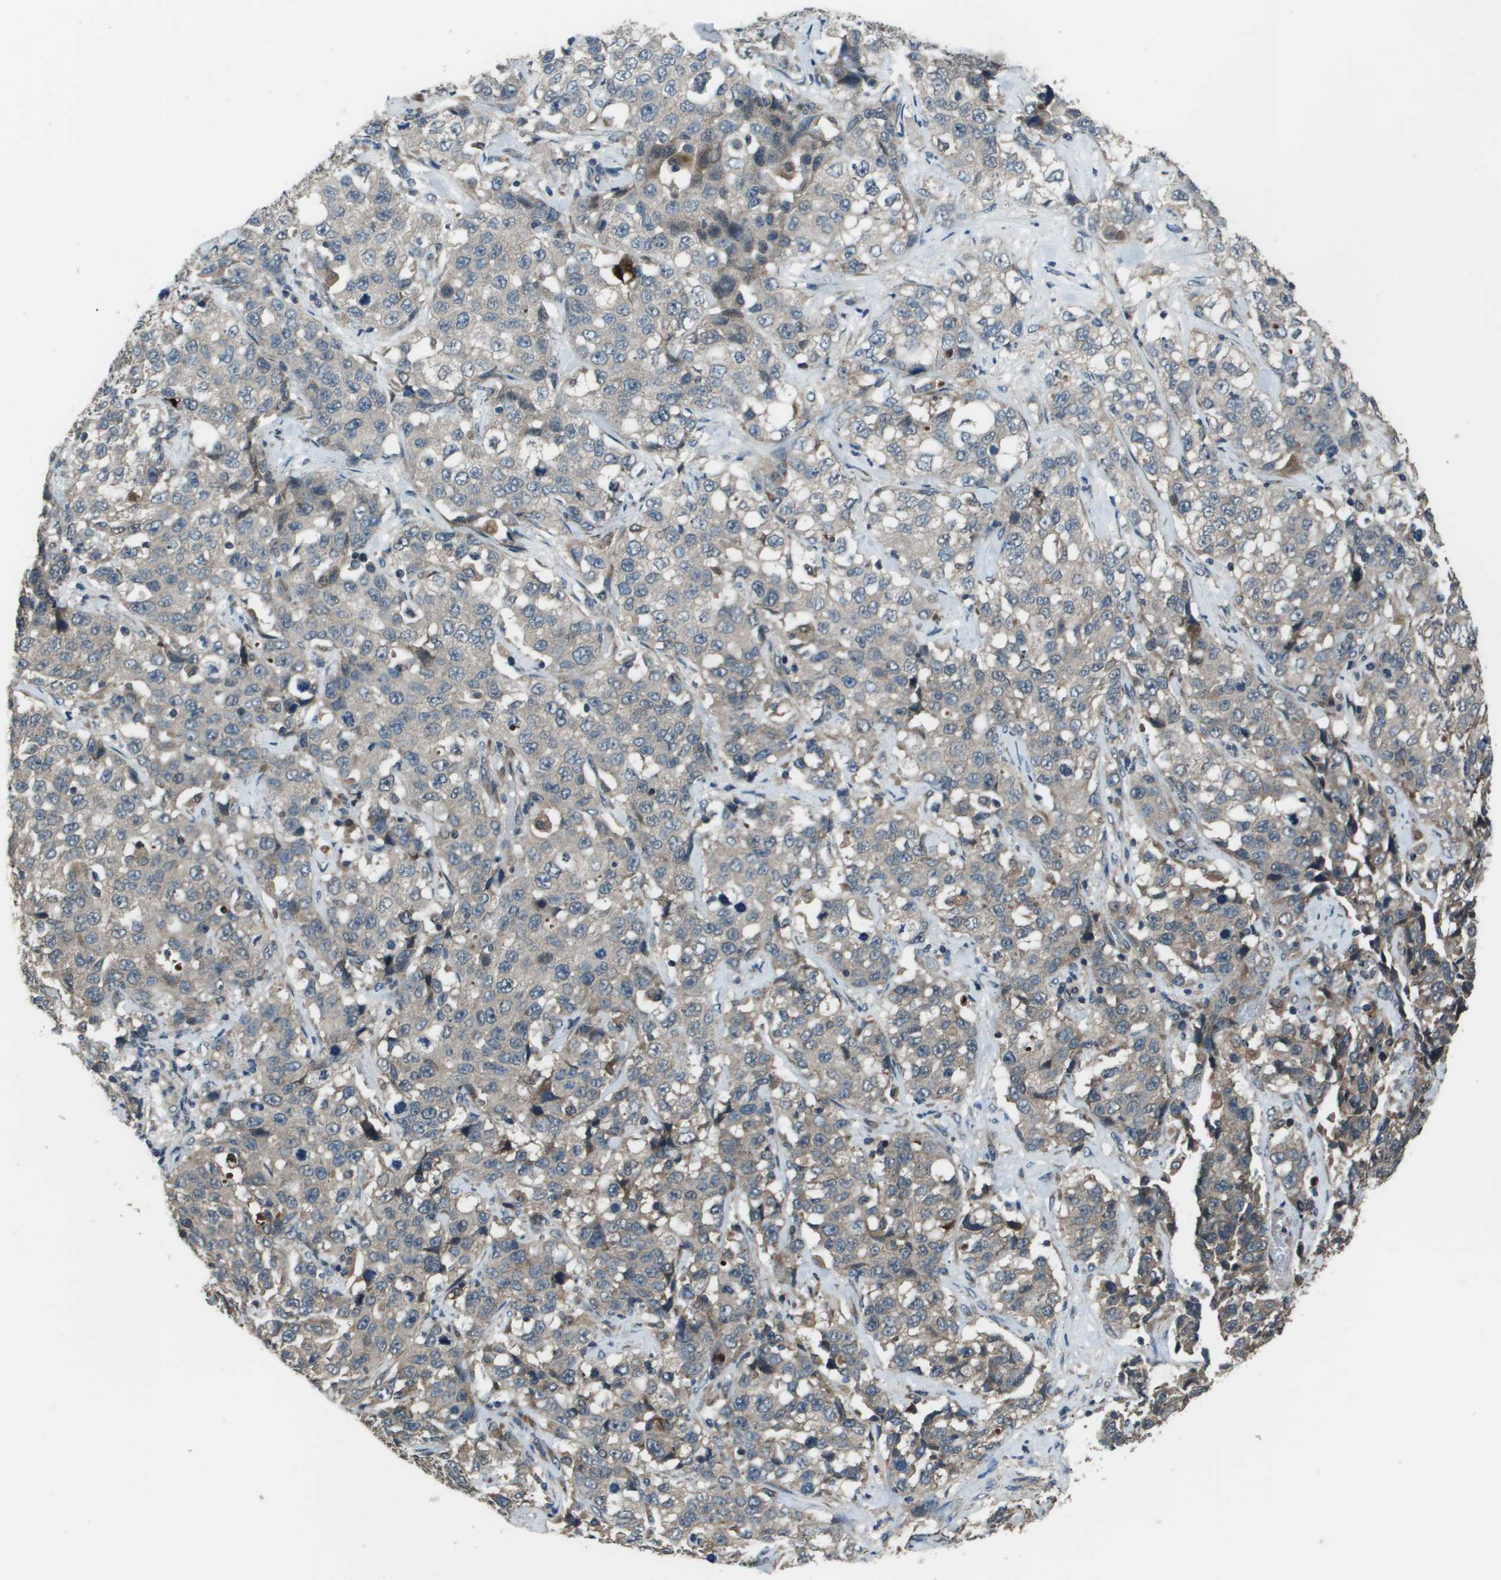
{"staining": {"intensity": "negative", "quantity": "none", "location": "none"}, "tissue": "stomach cancer", "cell_type": "Tumor cells", "image_type": "cancer", "snomed": [{"axis": "morphology", "description": "Normal tissue, NOS"}, {"axis": "morphology", "description": "Adenocarcinoma, NOS"}, {"axis": "topography", "description": "Stomach"}], "caption": "There is no significant staining in tumor cells of adenocarcinoma (stomach).", "gene": "GOSR2", "patient": {"sex": "male", "age": 48}}